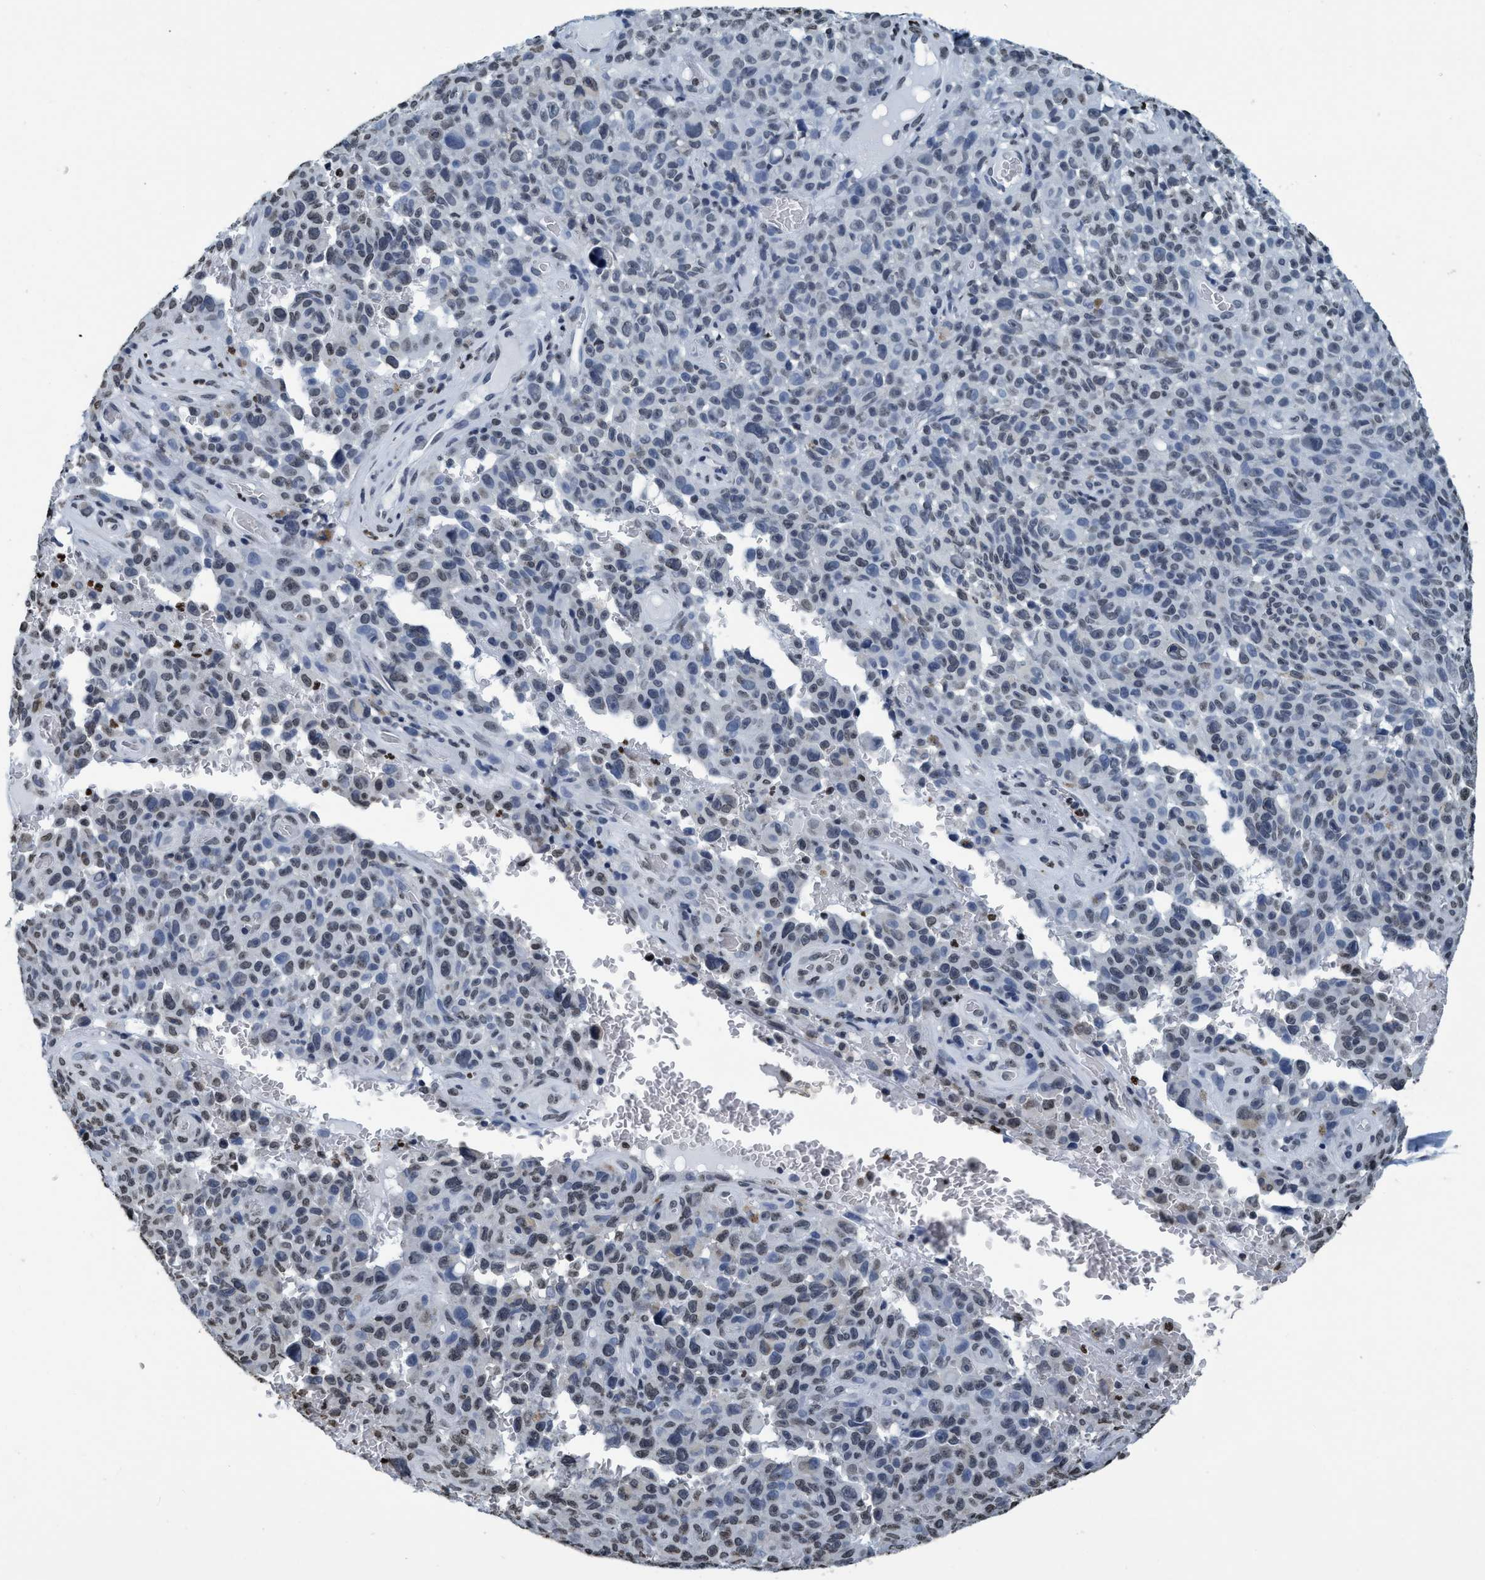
{"staining": {"intensity": "weak", "quantity": "<25%", "location": "nuclear"}, "tissue": "melanoma", "cell_type": "Tumor cells", "image_type": "cancer", "snomed": [{"axis": "morphology", "description": "Malignant melanoma, NOS"}, {"axis": "topography", "description": "Skin"}], "caption": "IHC histopathology image of neoplastic tissue: melanoma stained with DAB (3,3'-diaminobenzidine) demonstrates no significant protein staining in tumor cells. (Brightfield microscopy of DAB (3,3'-diaminobenzidine) IHC at high magnification).", "gene": "CCNE2", "patient": {"sex": "female", "age": 82}}